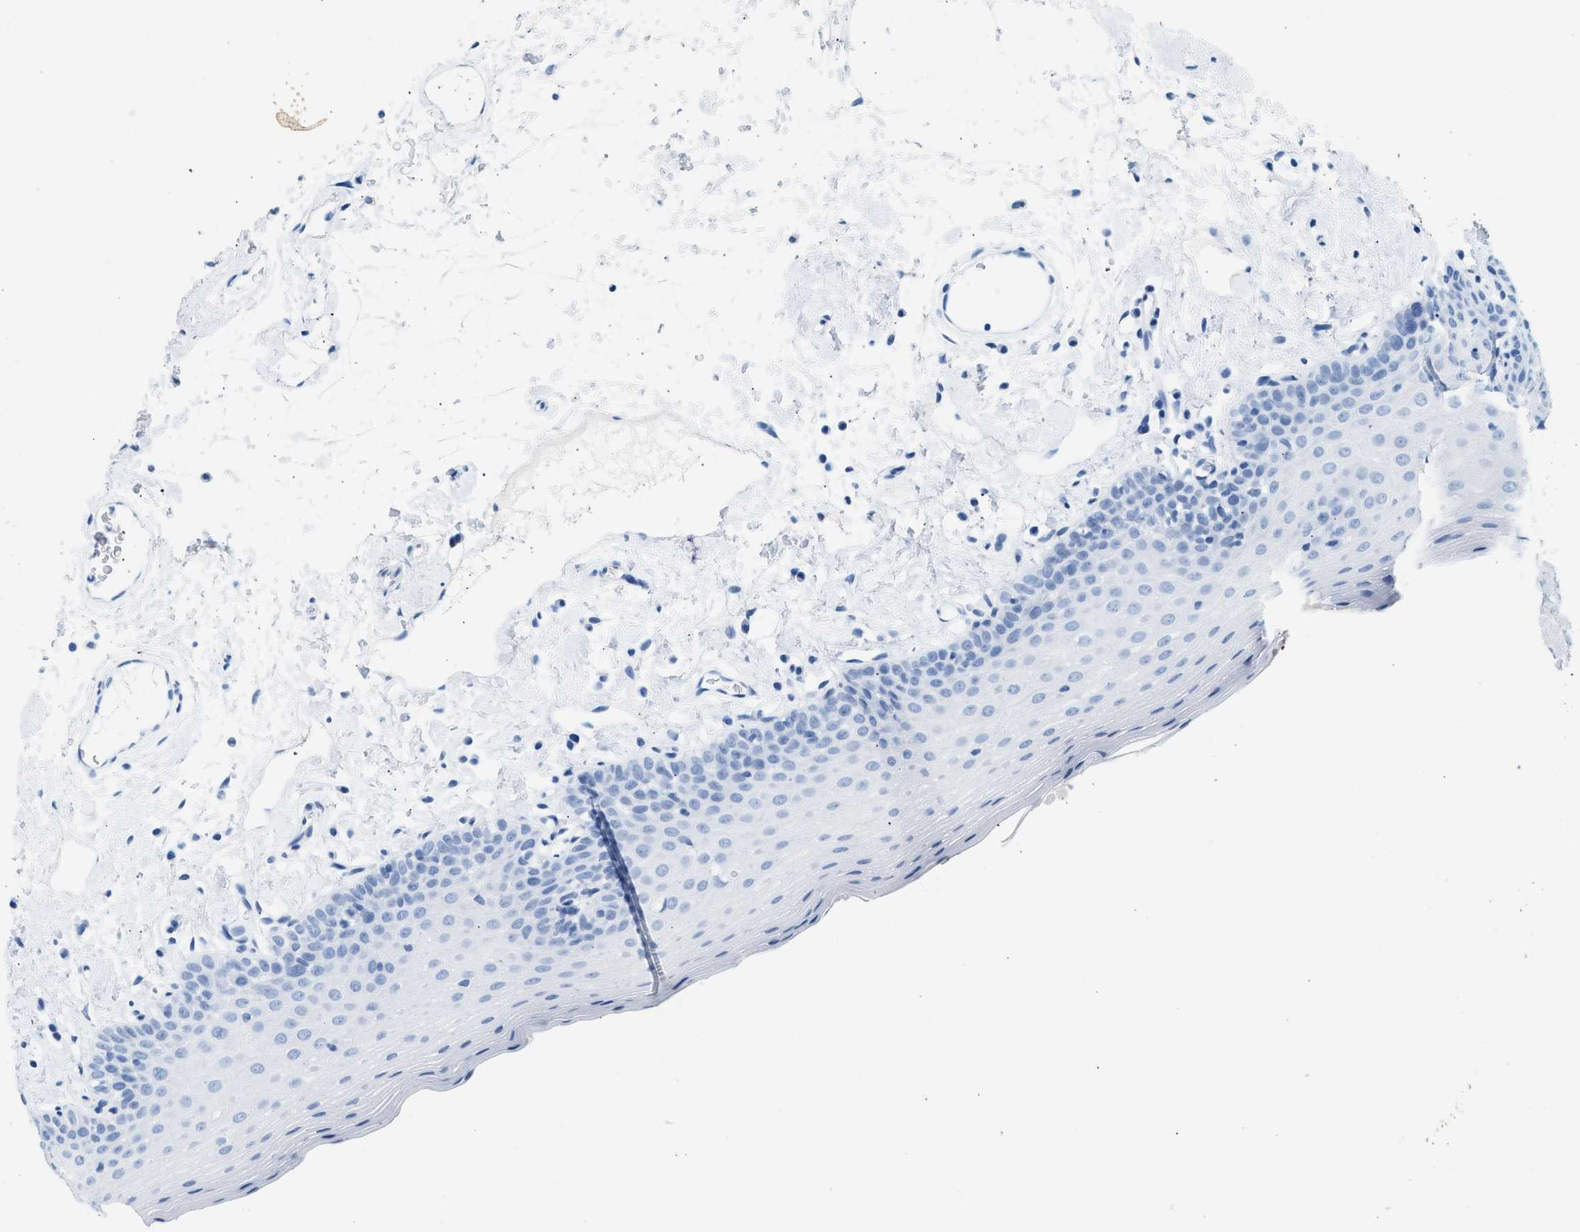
{"staining": {"intensity": "negative", "quantity": "none", "location": "none"}, "tissue": "oral mucosa", "cell_type": "Squamous epithelial cells", "image_type": "normal", "snomed": [{"axis": "morphology", "description": "Normal tissue, NOS"}, {"axis": "topography", "description": "Oral tissue"}], "caption": "There is no significant staining in squamous epithelial cells of oral mucosa. The staining was performed using DAB to visualize the protein expression in brown, while the nuclei were stained in blue with hematoxylin (Magnification: 20x).", "gene": "HHATL", "patient": {"sex": "male", "age": 66}}